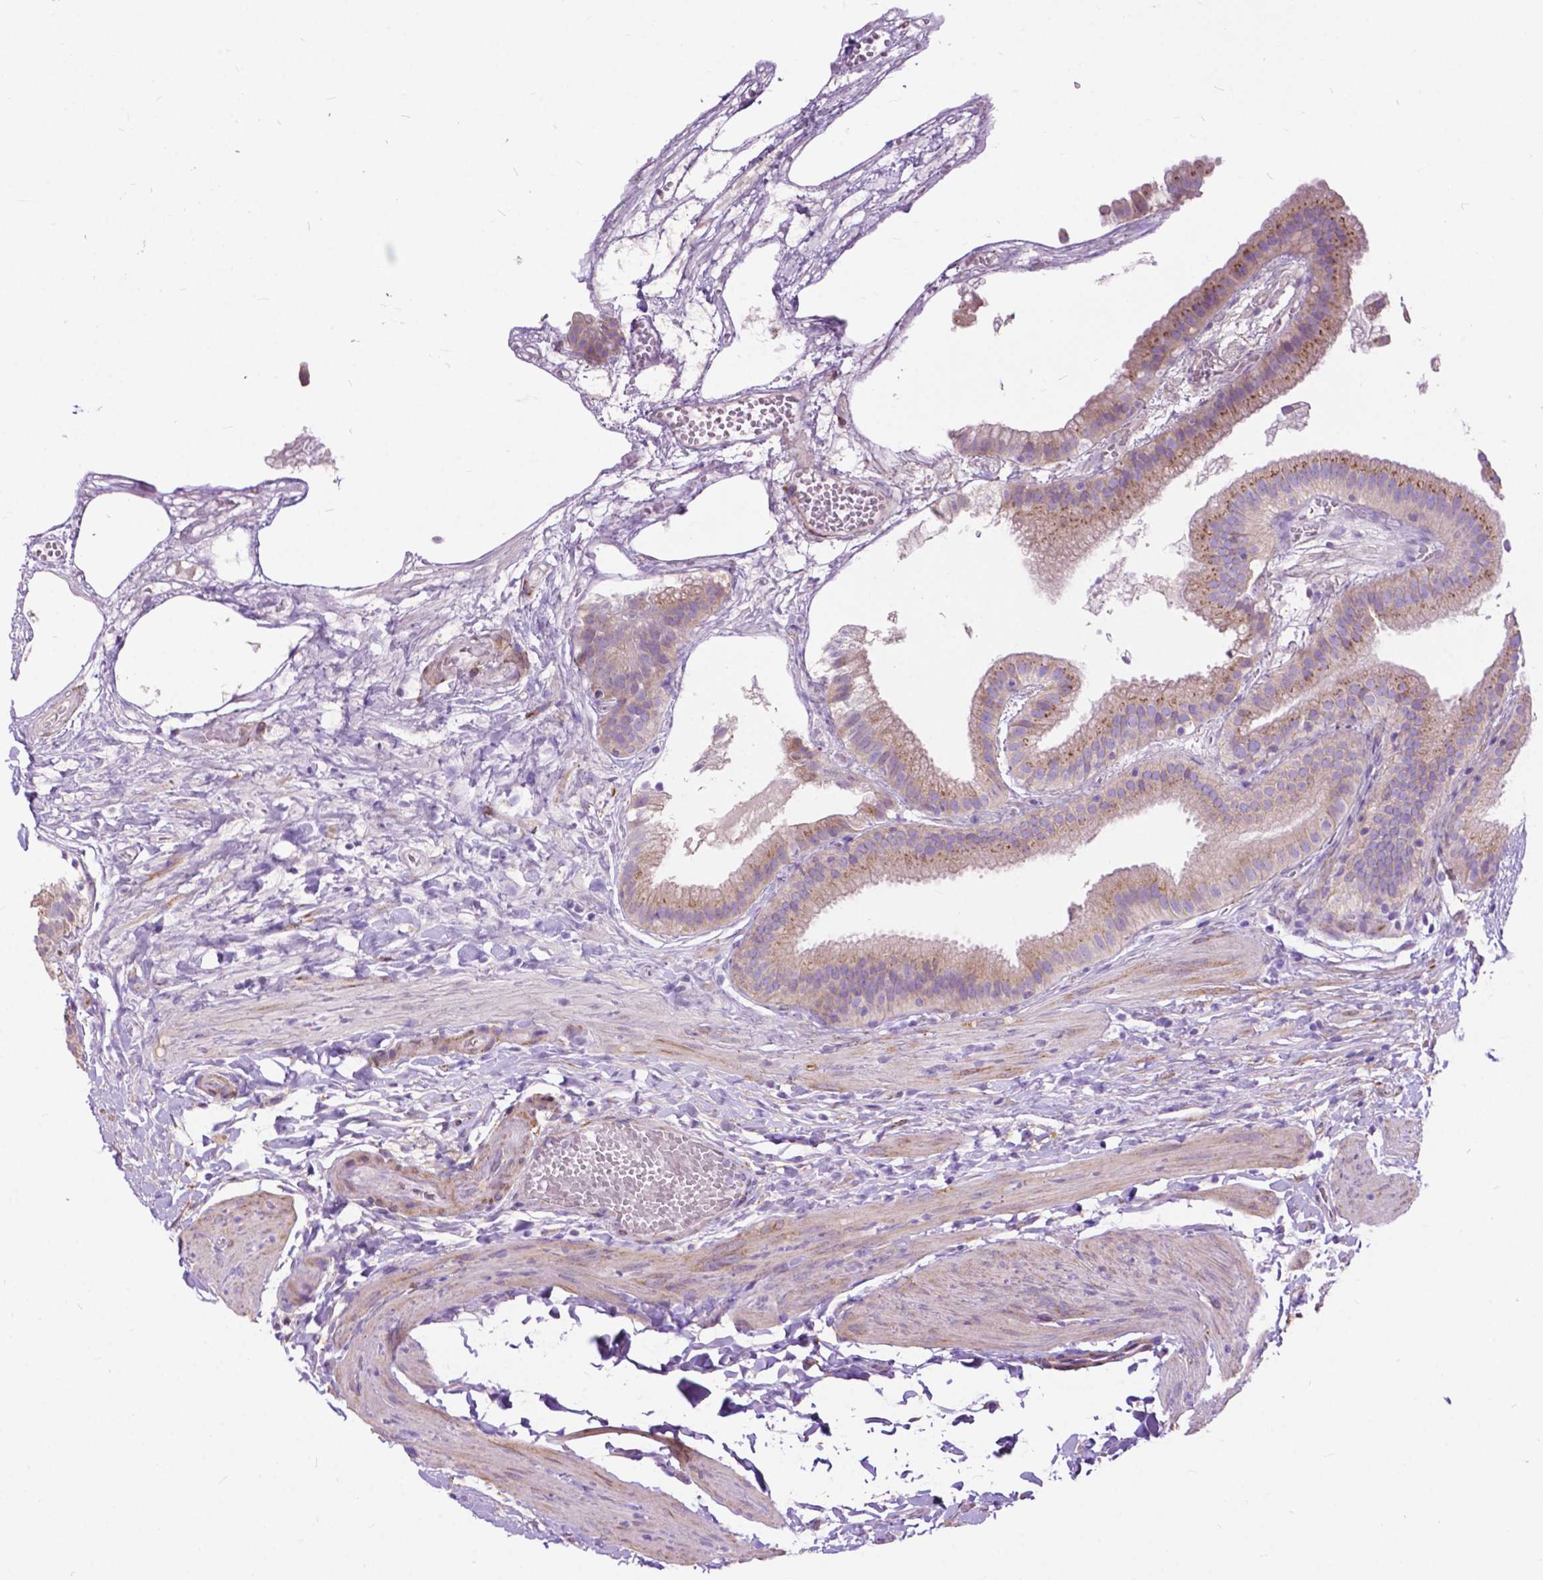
{"staining": {"intensity": "weak", "quantity": "25%-75%", "location": "cytoplasmic/membranous"}, "tissue": "gallbladder", "cell_type": "Glandular cells", "image_type": "normal", "snomed": [{"axis": "morphology", "description": "Normal tissue, NOS"}, {"axis": "topography", "description": "Gallbladder"}], "caption": "Gallbladder stained with a brown dye shows weak cytoplasmic/membranous positive staining in approximately 25%-75% of glandular cells.", "gene": "PCDHA12", "patient": {"sex": "female", "age": 63}}